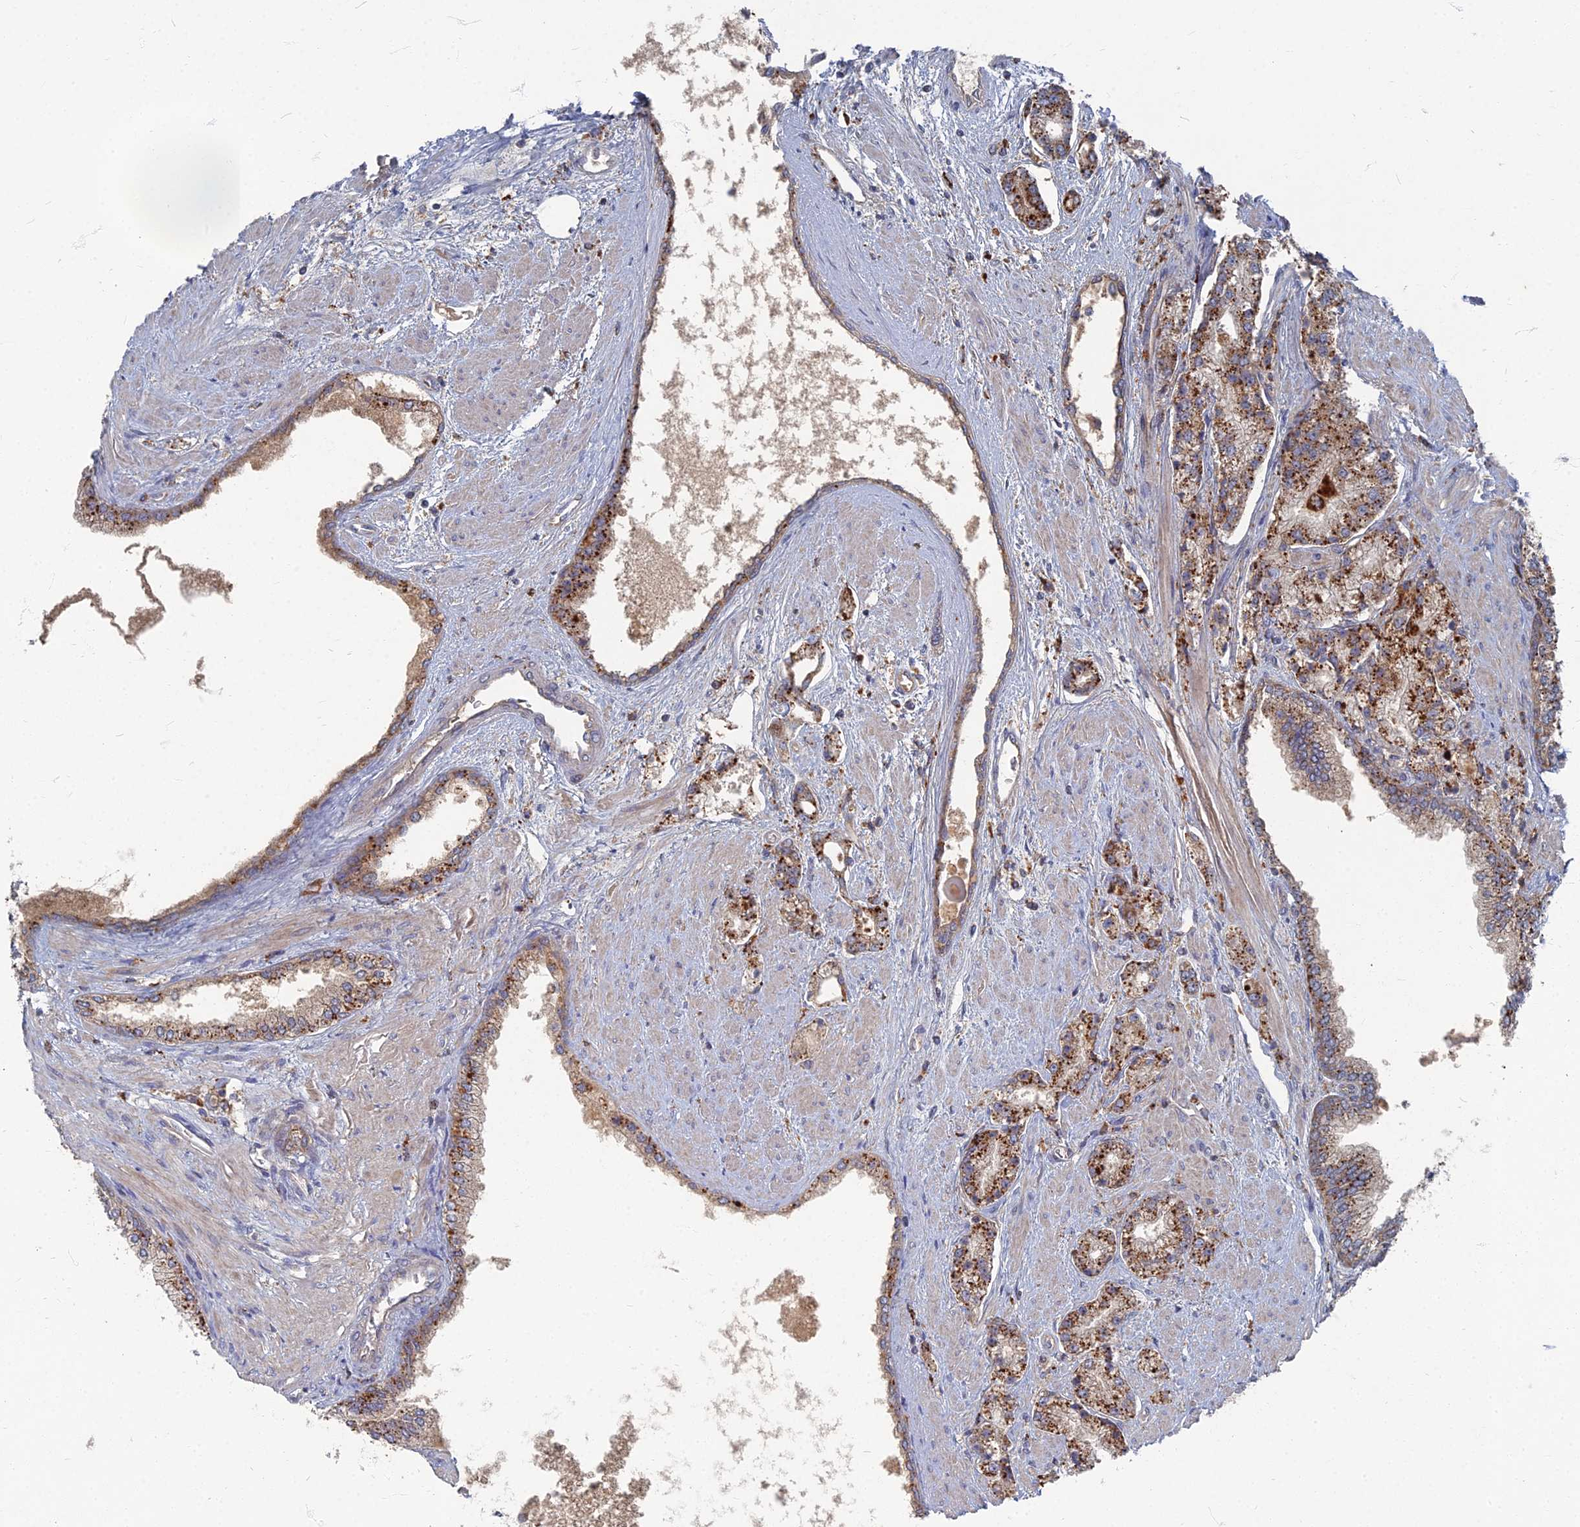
{"staining": {"intensity": "strong", "quantity": ">75%", "location": "cytoplasmic/membranous"}, "tissue": "prostate cancer", "cell_type": "Tumor cells", "image_type": "cancer", "snomed": [{"axis": "morphology", "description": "Adenocarcinoma, High grade"}, {"axis": "topography", "description": "Prostate"}], "caption": "A brown stain shows strong cytoplasmic/membranous positivity of a protein in human prostate high-grade adenocarcinoma tumor cells.", "gene": "PPCDC", "patient": {"sex": "male", "age": 67}}